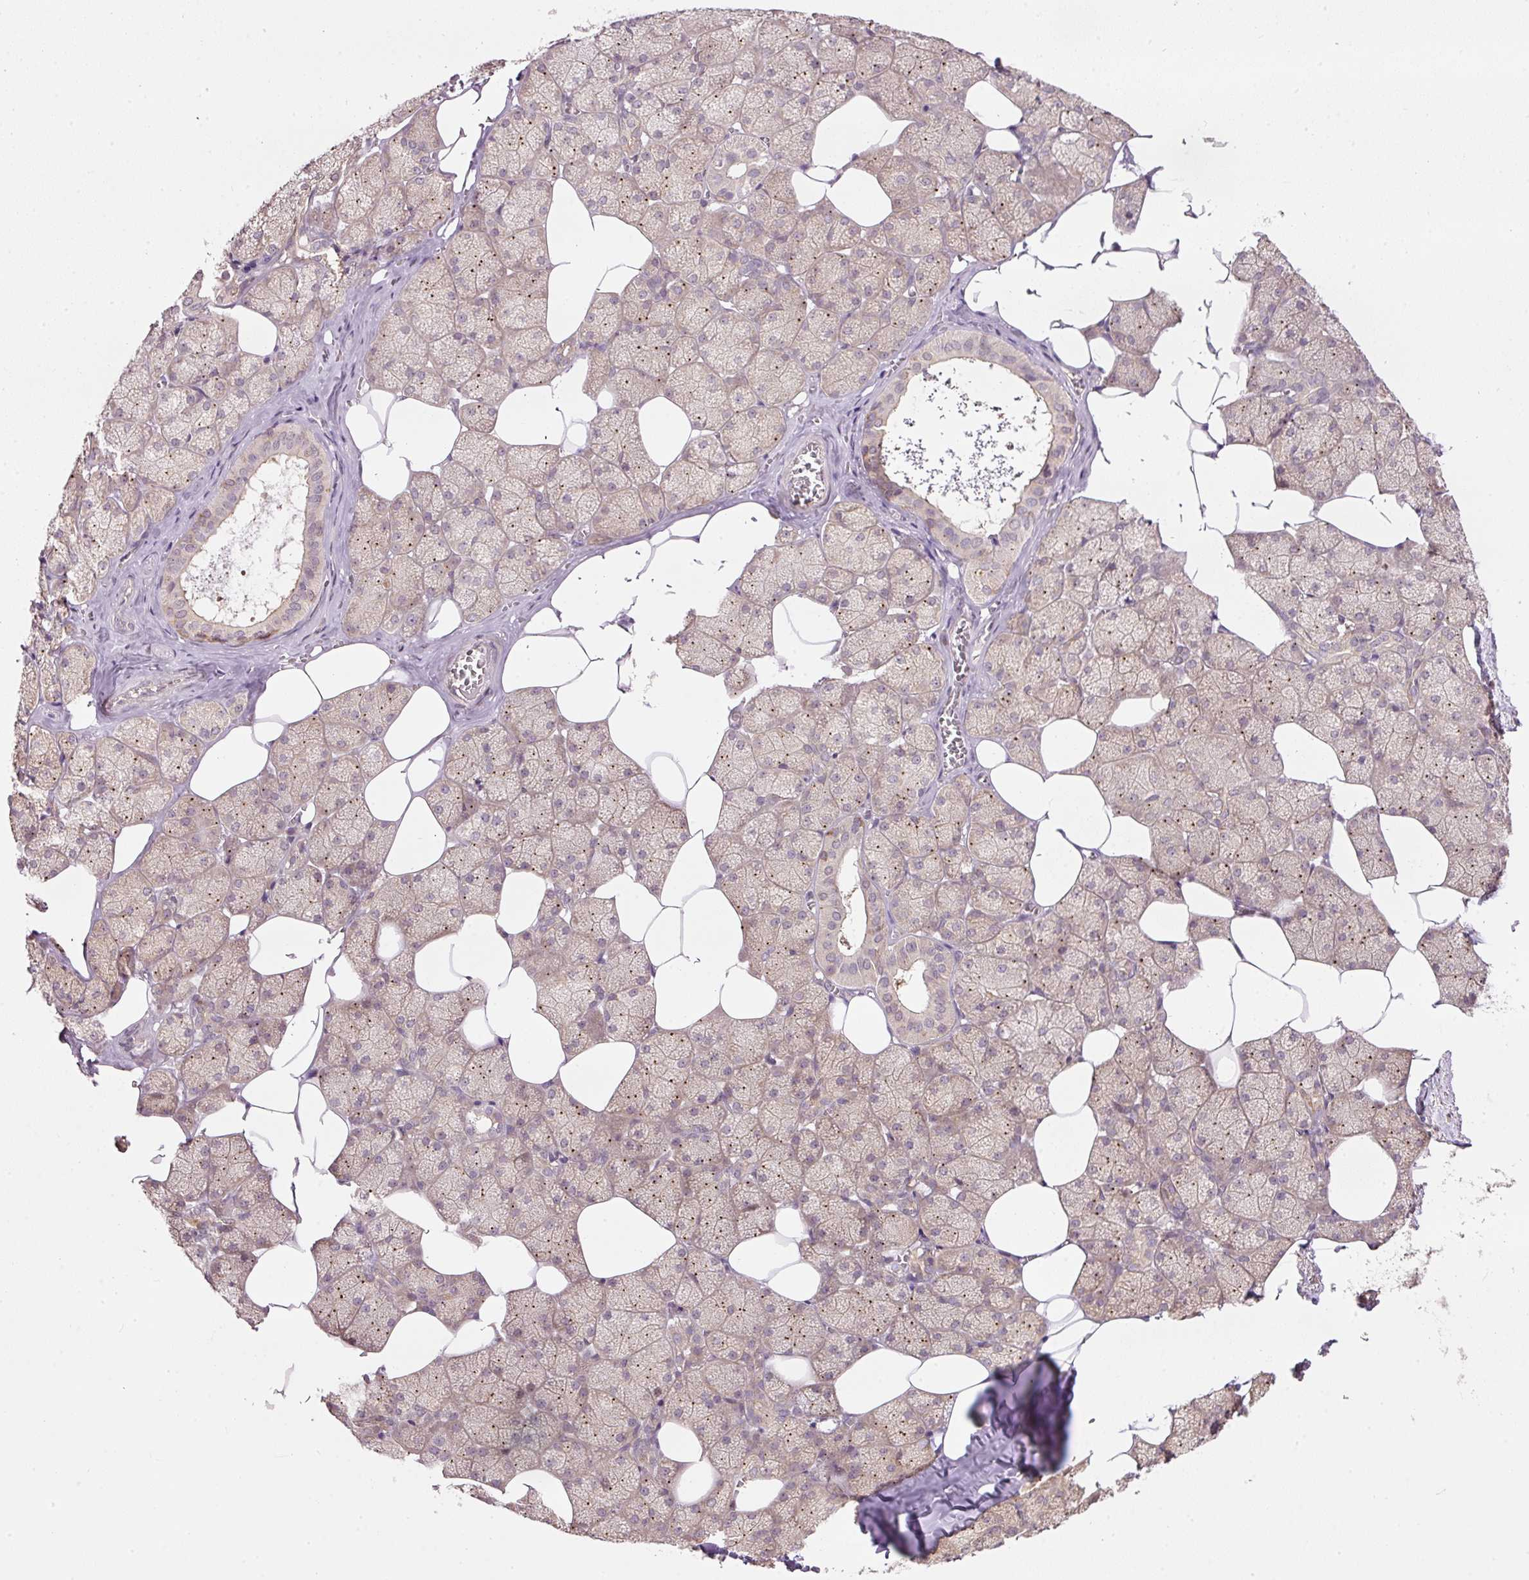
{"staining": {"intensity": "weak", "quantity": "<25%", "location": "cytoplasmic/membranous"}, "tissue": "salivary gland", "cell_type": "Glandular cells", "image_type": "normal", "snomed": [{"axis": "morphology", "description": "Normal tissue, NOS"}, {"axis": "topography", "description": "Salivary gland"}, {"axis": "topography", "description": "Peripheral nerve tissue"}], "caption": "Glandular cells show no significant protein positivity in normal salivary gland. The staining was performed using DAB to visualize the protein expression in brown, while the nuclei were stained in blue with hematoxylin (Magnification: 20x).", "gene": "PCDHB1", "patient": {"sex": "male", "age": 38}}